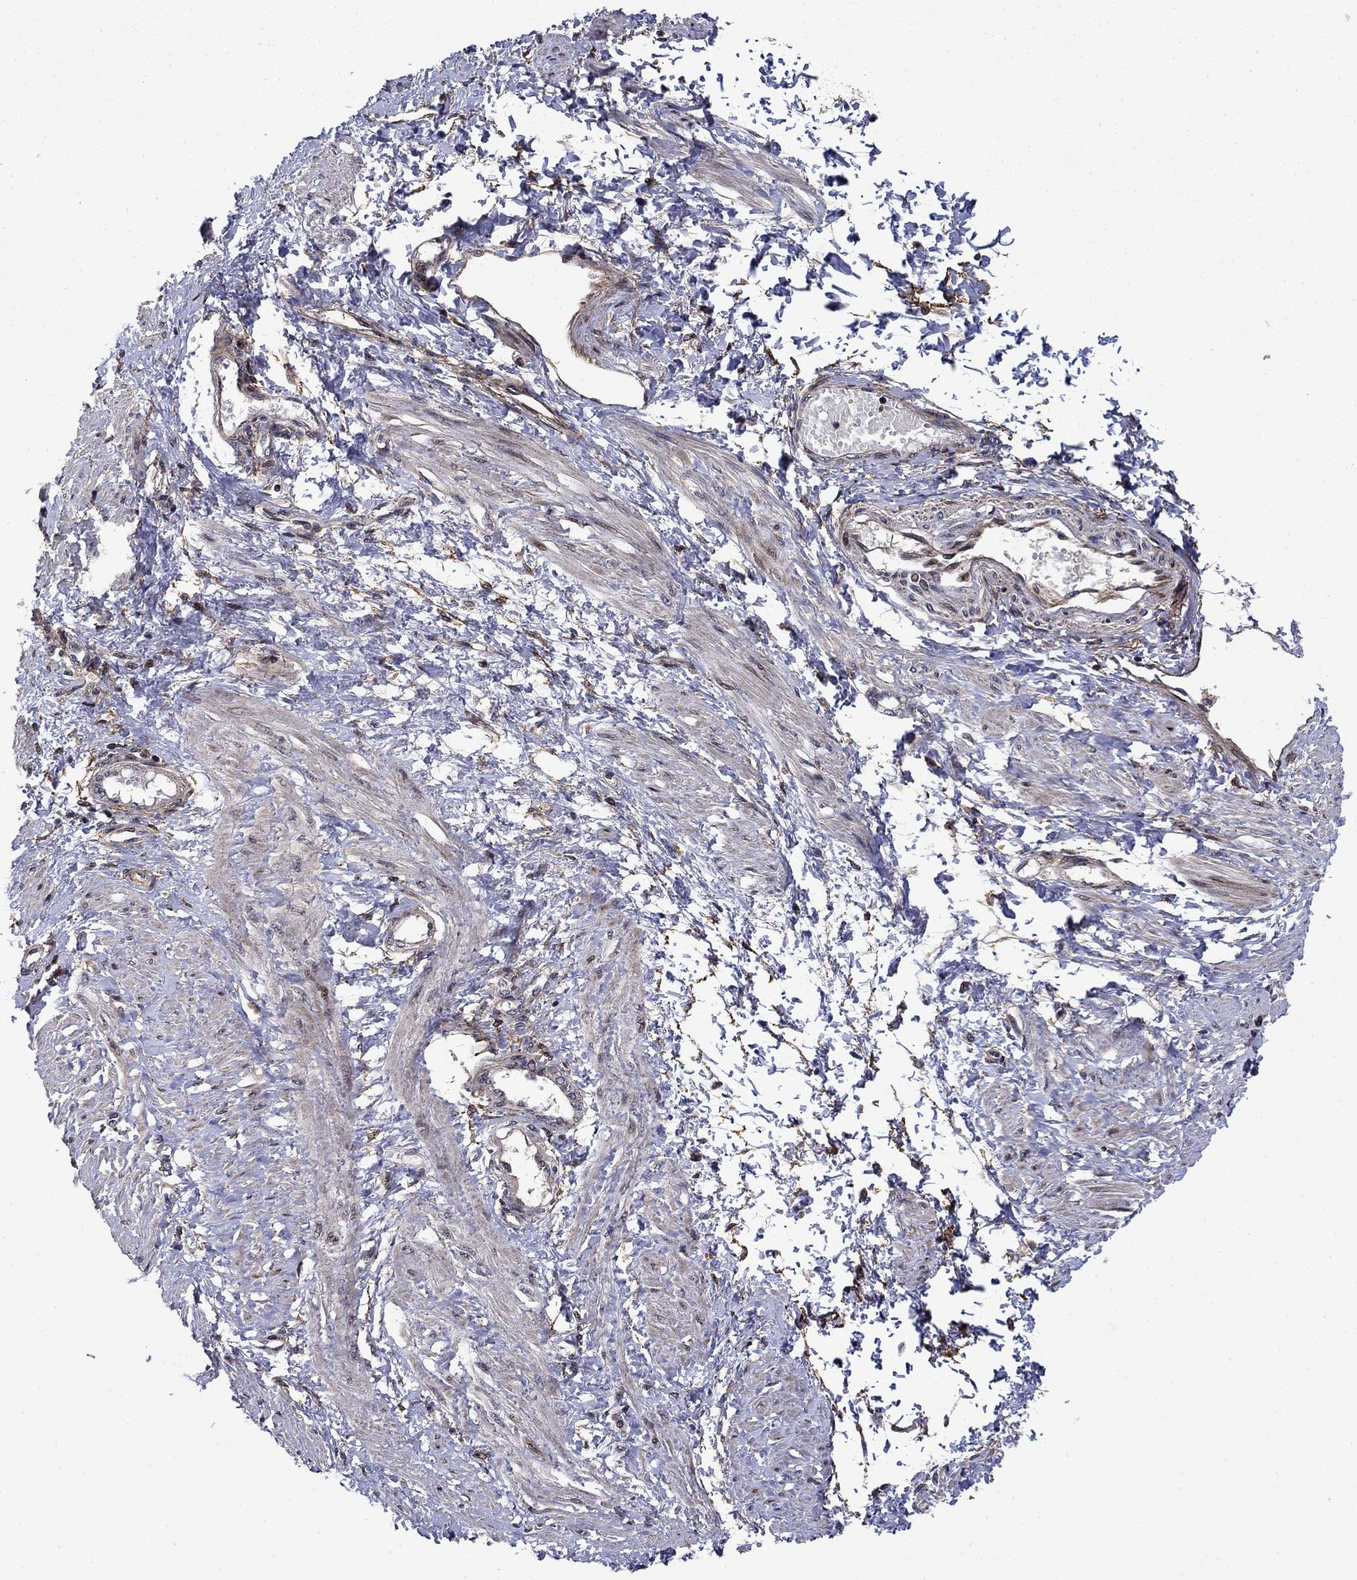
{"staining": {"intensity": "moderate", "quantity": "<25%", "location": "nuclear"}, "tissue": "smooth muscle", "cell_type": "Smooth muscle cells", "image_type": "normal", "snomed": [{"axis": "morphology", "description": "Normal tissue, NOS"}, {"axis": "topography", "description": "Smooth muscle"}, {"axis": "topography", "description": "Uterus"}], "caption": "Immunohistochemical staining of normal smooth muscle displays low levels of moderate nuclear staining in about <25% of smooth muscle cells.", "gene": "AGTPBP1", "patient": {"sex": "female", "age": 39}}